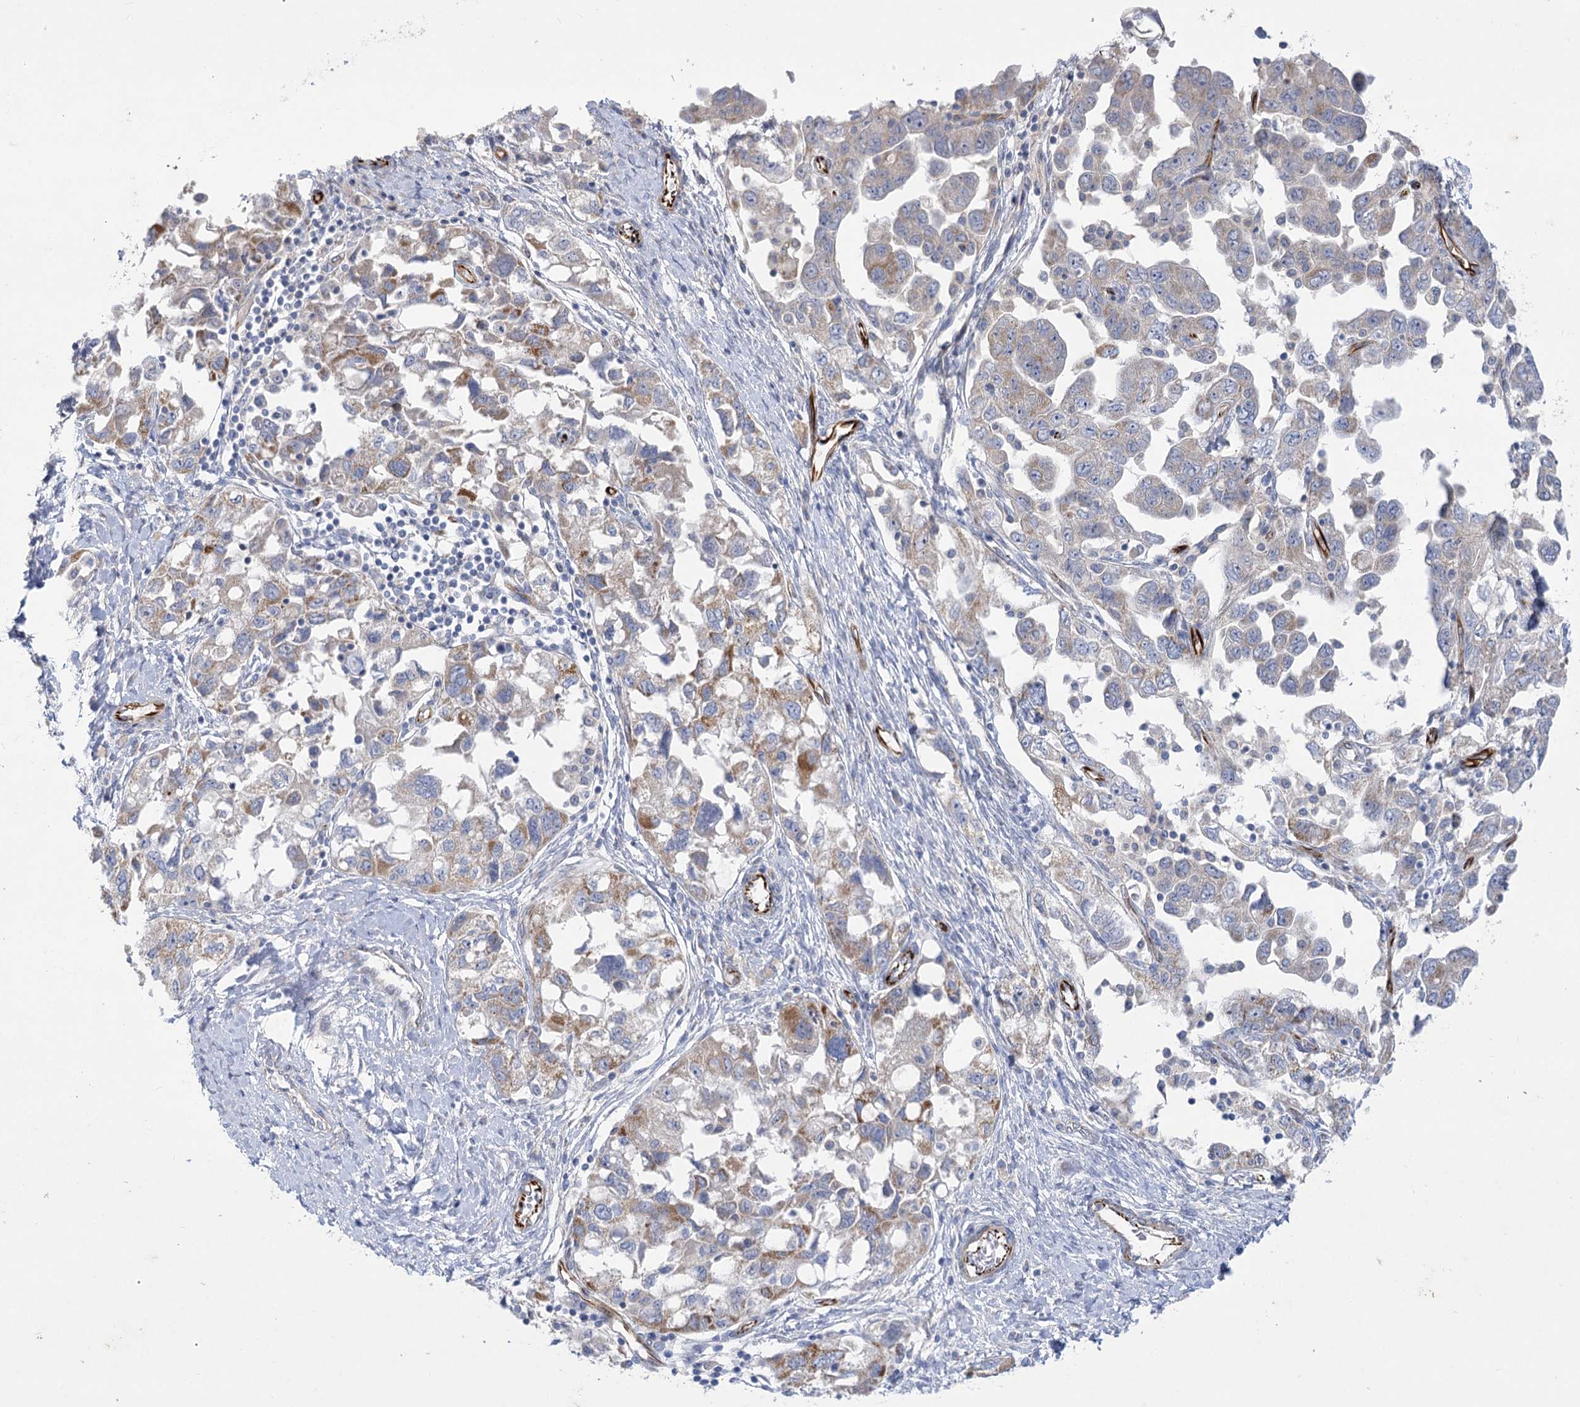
{"staining": {"intensity": "moderate", "quantity": "25%-75%", "location": "cytoplasmic/membranous"}, "tissue": "ovarian cancer", "cell_type": "Tumor cells", "image_type": "cancer", "snomed": [{"axis": "morphology", "description": "Carcinoma, NOS"}, {"axis": "morphology", "description": "Cystadenocarcinoma, serous, NOS"}, {"axis": "topography", "description": "Ovary"}], "caption": "Immunohistochemistry (DAB (3,3'-diaminobenzidine)) staining of human ovarian cancer (carcinoma) exhibits moderate cytoplasmic/membranous protein staining in approximately 25%-75% of tumor cells.", "gene": "DHTKD1", "patient": {"sex": "female", "age": 69}}